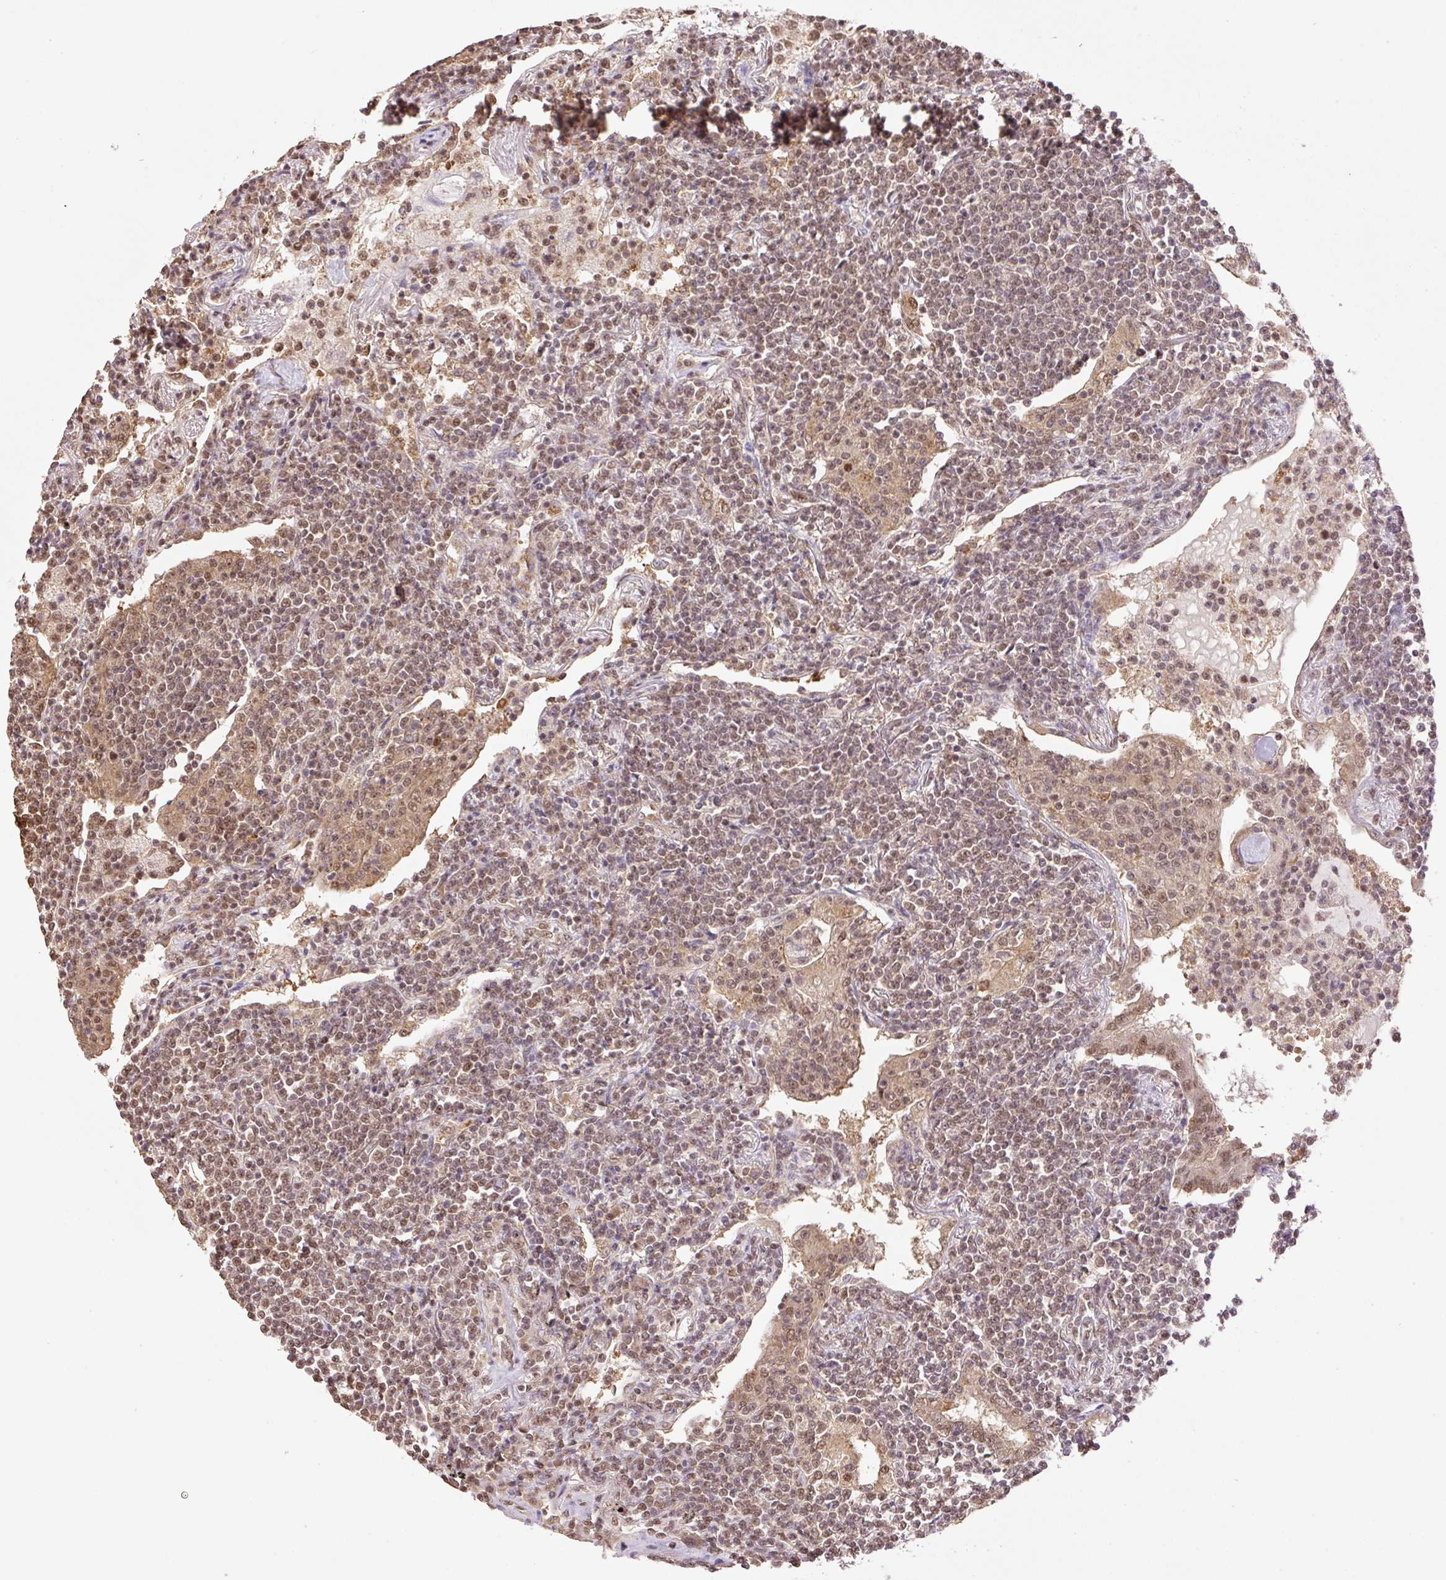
{"staining": {"intensity": "moderate", "quantity": ">75%", "location": "nuclear"}, "tissue": "lymphoma", "cell_type": "Tumor cells", "image_type": "cancer", "snomed": [{"axis": "morphology", "description": "Malignant lymphoma, non-Hodgkin's type, Low grade"}, {"axis": "topography", "description": "Lung"}], "caption": "This micrograph reveals immunohistochemistry staining of human malignant lymphoma, non-Hodgkin's type (low-grade), with medium moderate nuclear expression in about >75% of tumor cells.", "gene": "VPS25", "patient": {"sex": "female", "age": 71}}